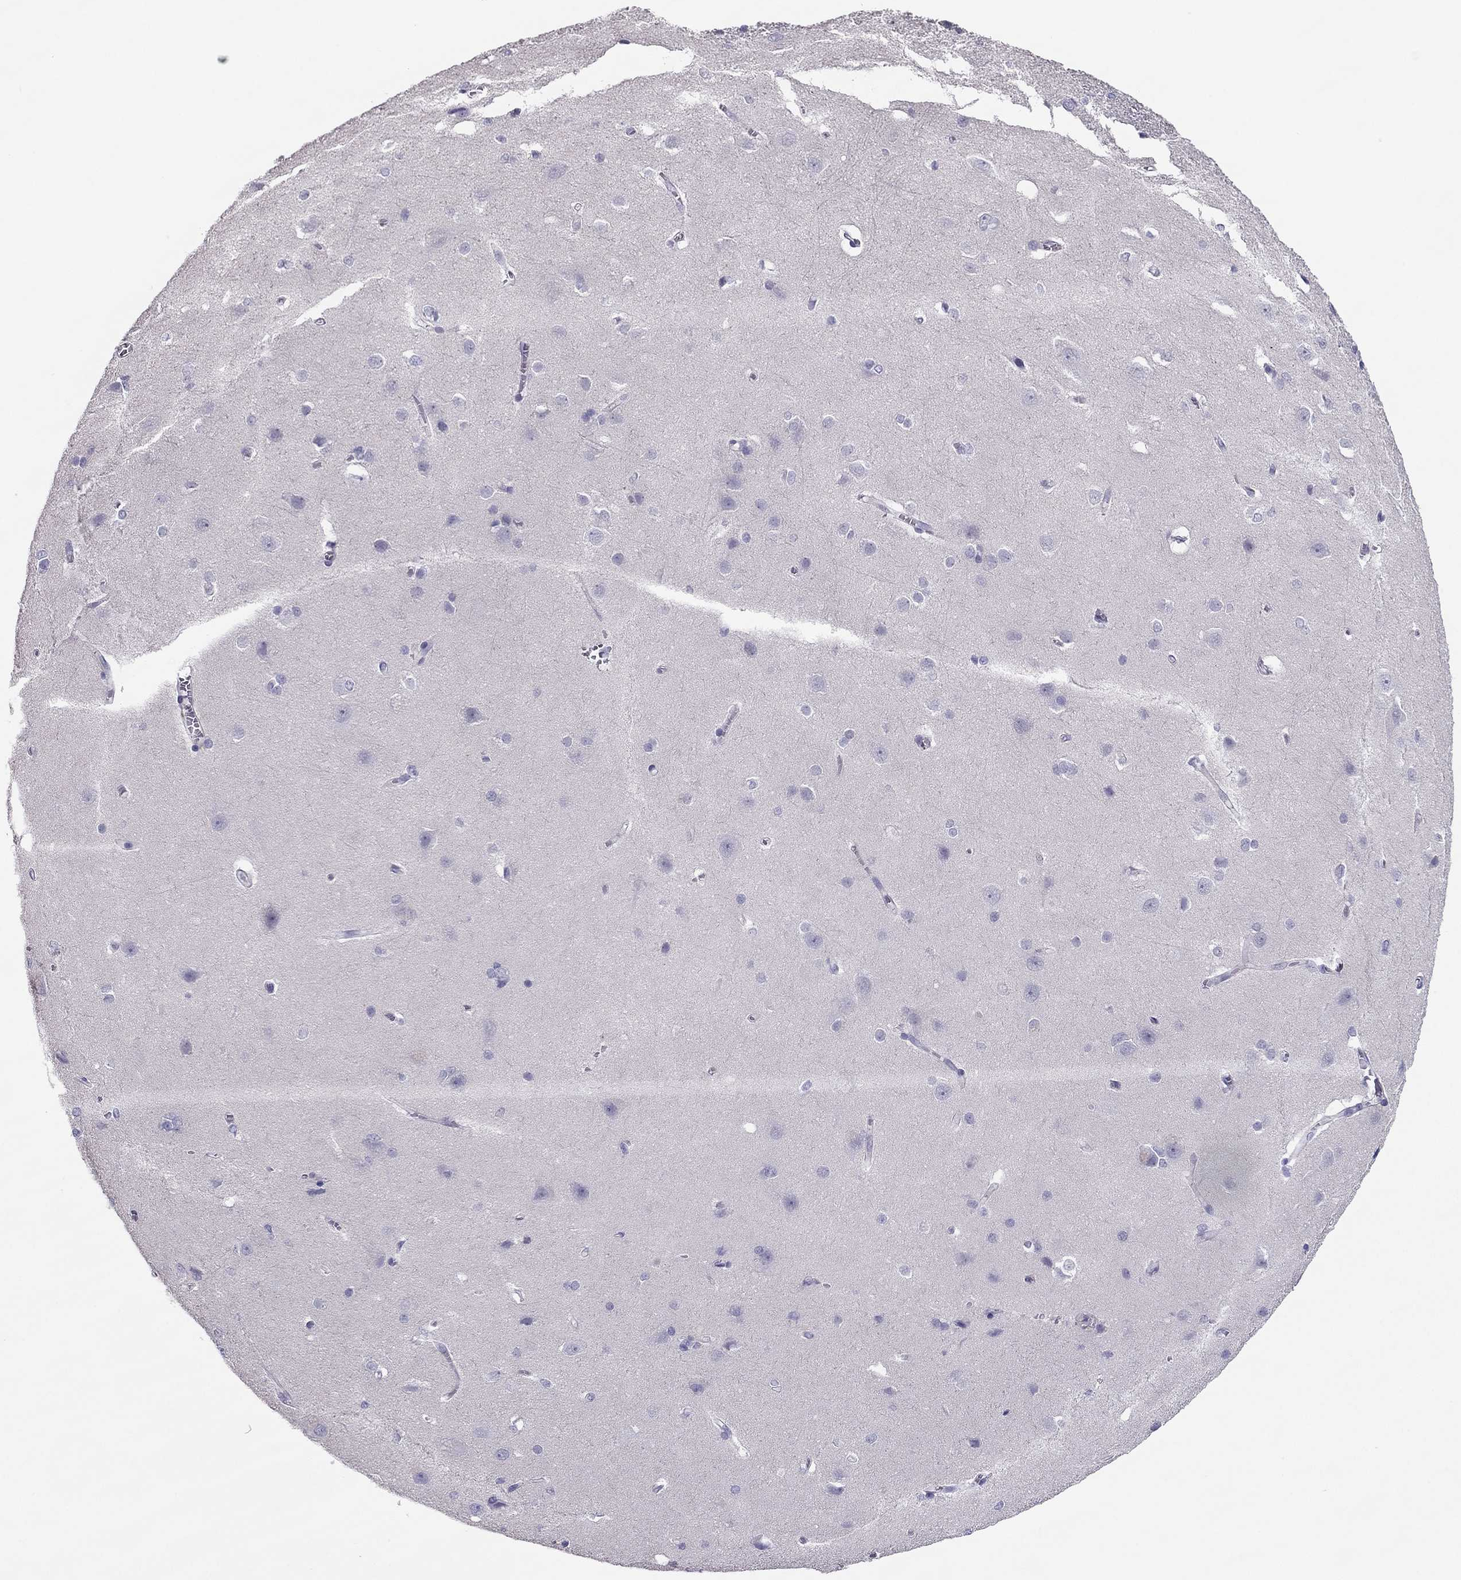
{"staining": {"intensity": "negative", "quantity": "none", "location": "none"}, "tissue": "cerebral cortex", "cell_type": "Endothelial cells", "image_type": "normal", "snomed": [{"axis": "morphology", "description": "Normal tissue, NOS"}, {"axis": "topography", "description": "Cerebral cortex"}], "caption": "A photomicrograph of human cerebral cortex is negative for staining in endothelial cells. Nuclei are stained in blue.", "gene": "PDE6A", "patient": {"sex": "male", "age": 37}}